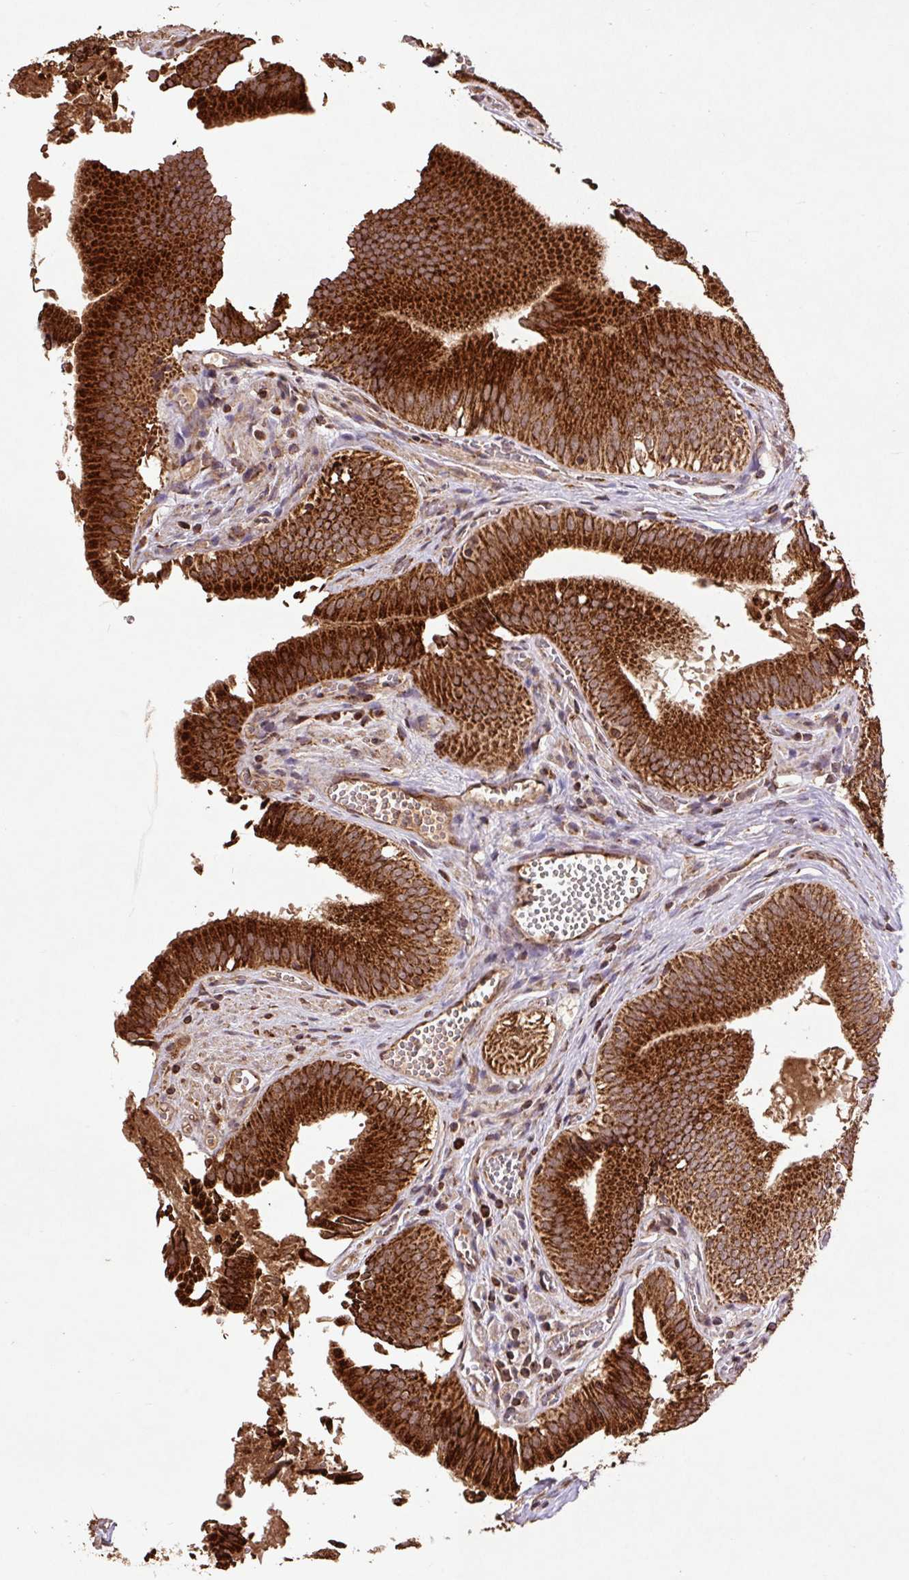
{"staining": {"intensity": "strong", "quantity": ">75%", "location": "cytoplasmic/membranous"}, "tissue": "gallbladder", "cell_type": "Glandular cells", "image_type": "normal", "snomed": [{"axis": "morphology", "description": "Normal tissue, NOS"}, {"axis": "topography", "description": "Gallbladder"}, {"axis": "topography", "description": "Peripheral nerve tissue"}], "caption": "DAB (3,3'-diaminobenzidine) immunohistochemical staining of unremarkable human gallbladder displays strong cytoplasmic/membranous protein expression in approximately >75% of glandular cells. The staining was performed using DAB, with brown indicating positive protein expression. Nuclei are stained blue with hematoxylin.", "gene": "ATP5F1A", "patient": {"sex": "male", "age": 17}}